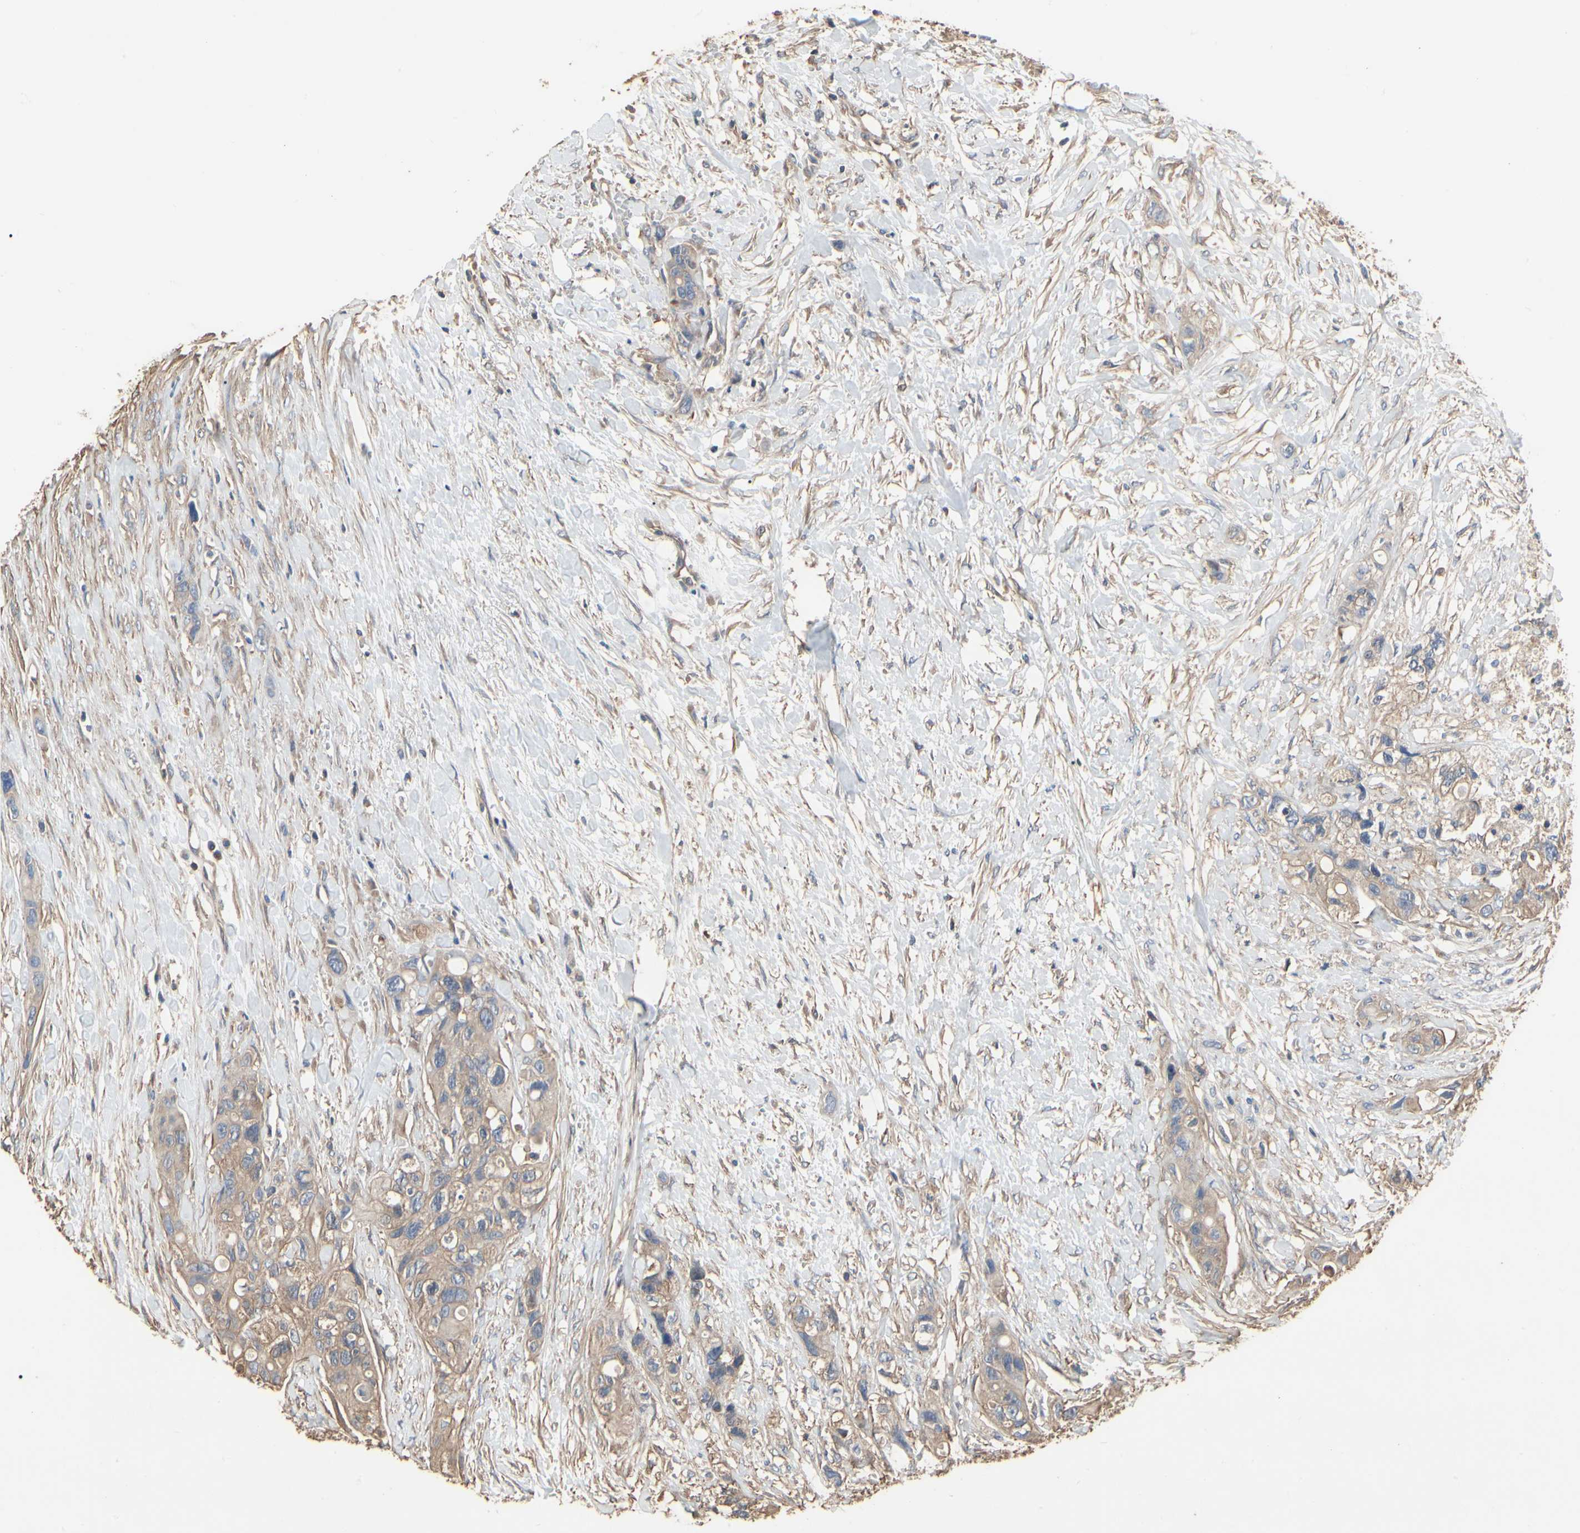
{"staining": {"intensity": "weak", "quantity": ">75%", "location": "cytoplasmic/membranous"}, "tissue": "colorectal cancer", "cell_type": "Tumor cells", "image_type": "cancer", "snomed": [{"axis": "morphology", "description": "Adenocarcinoma, NOS"}, {"axis": "topography", "description": "Colon"}], "caption": "An IHC photomicrograph of tumor tissue is shown. Protein staining in brown shows weak cytoplasmic/membranous positivity in adenocarcinoma (colorectal) within tumor cells.", "gene": "PDZK1", "patient": {"sex": "female", "age": 57}}